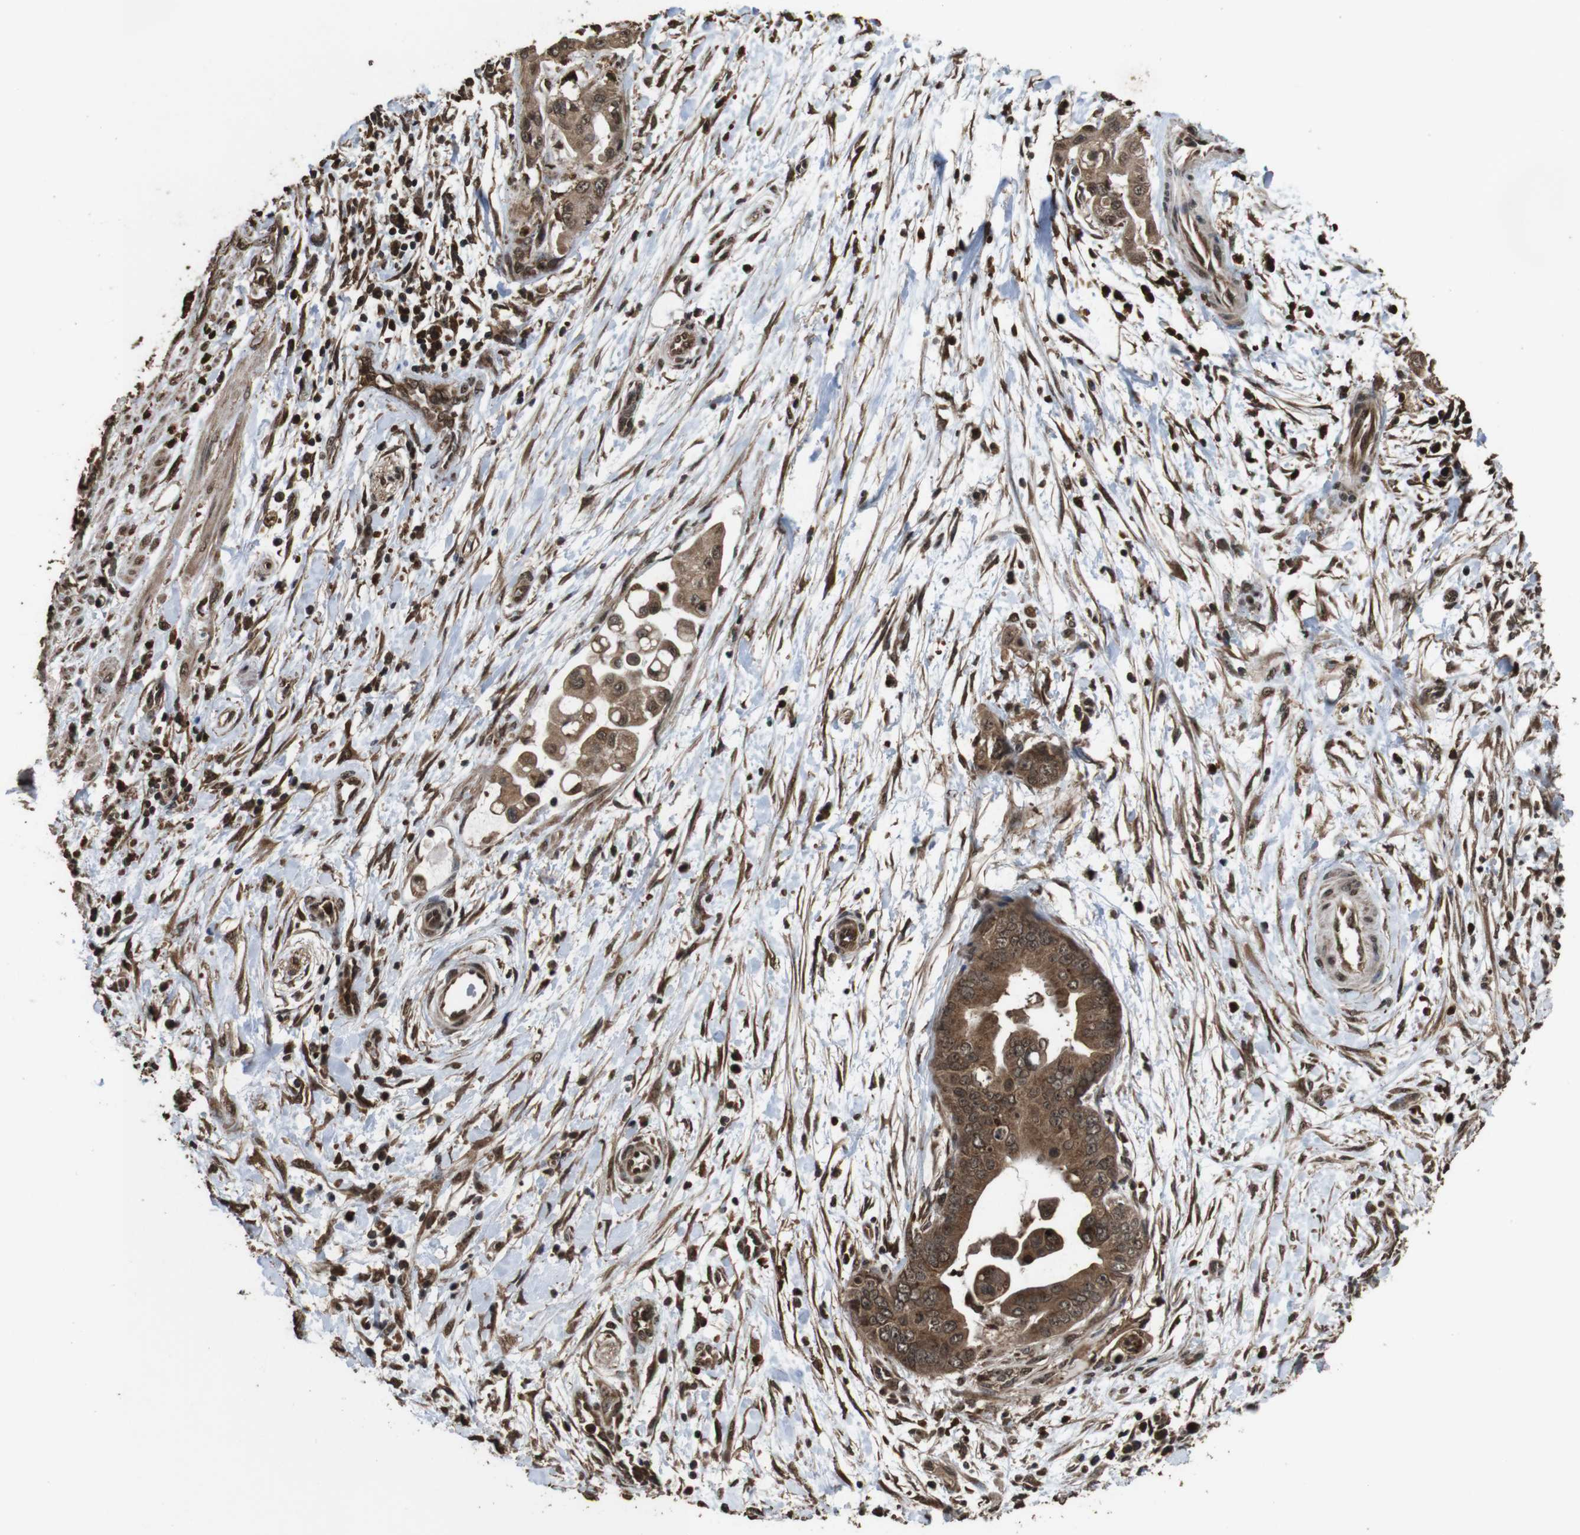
{"staining": {"intensity": "moderate", "quantity": ">75%", "location": "cytoplasmic/membranous"}, "tissue": "pancreatic cancer", "cell_type": "Tumor cells", "image_type": "cancer", "snomed": [{"axis": "morphology", "description": "Adenocarcinoma, NOS"}, {"axis": "topography", "description": "Pancreas"}], "caption": "Adenocarcinoma (pancreatic) stained for a protein (brown) displays moderate cytoplasmic/membranous positive expression in about >75% of tumor cells.", "gene": "RRAS2", "patient": {"sex": "female", "age": 75}}